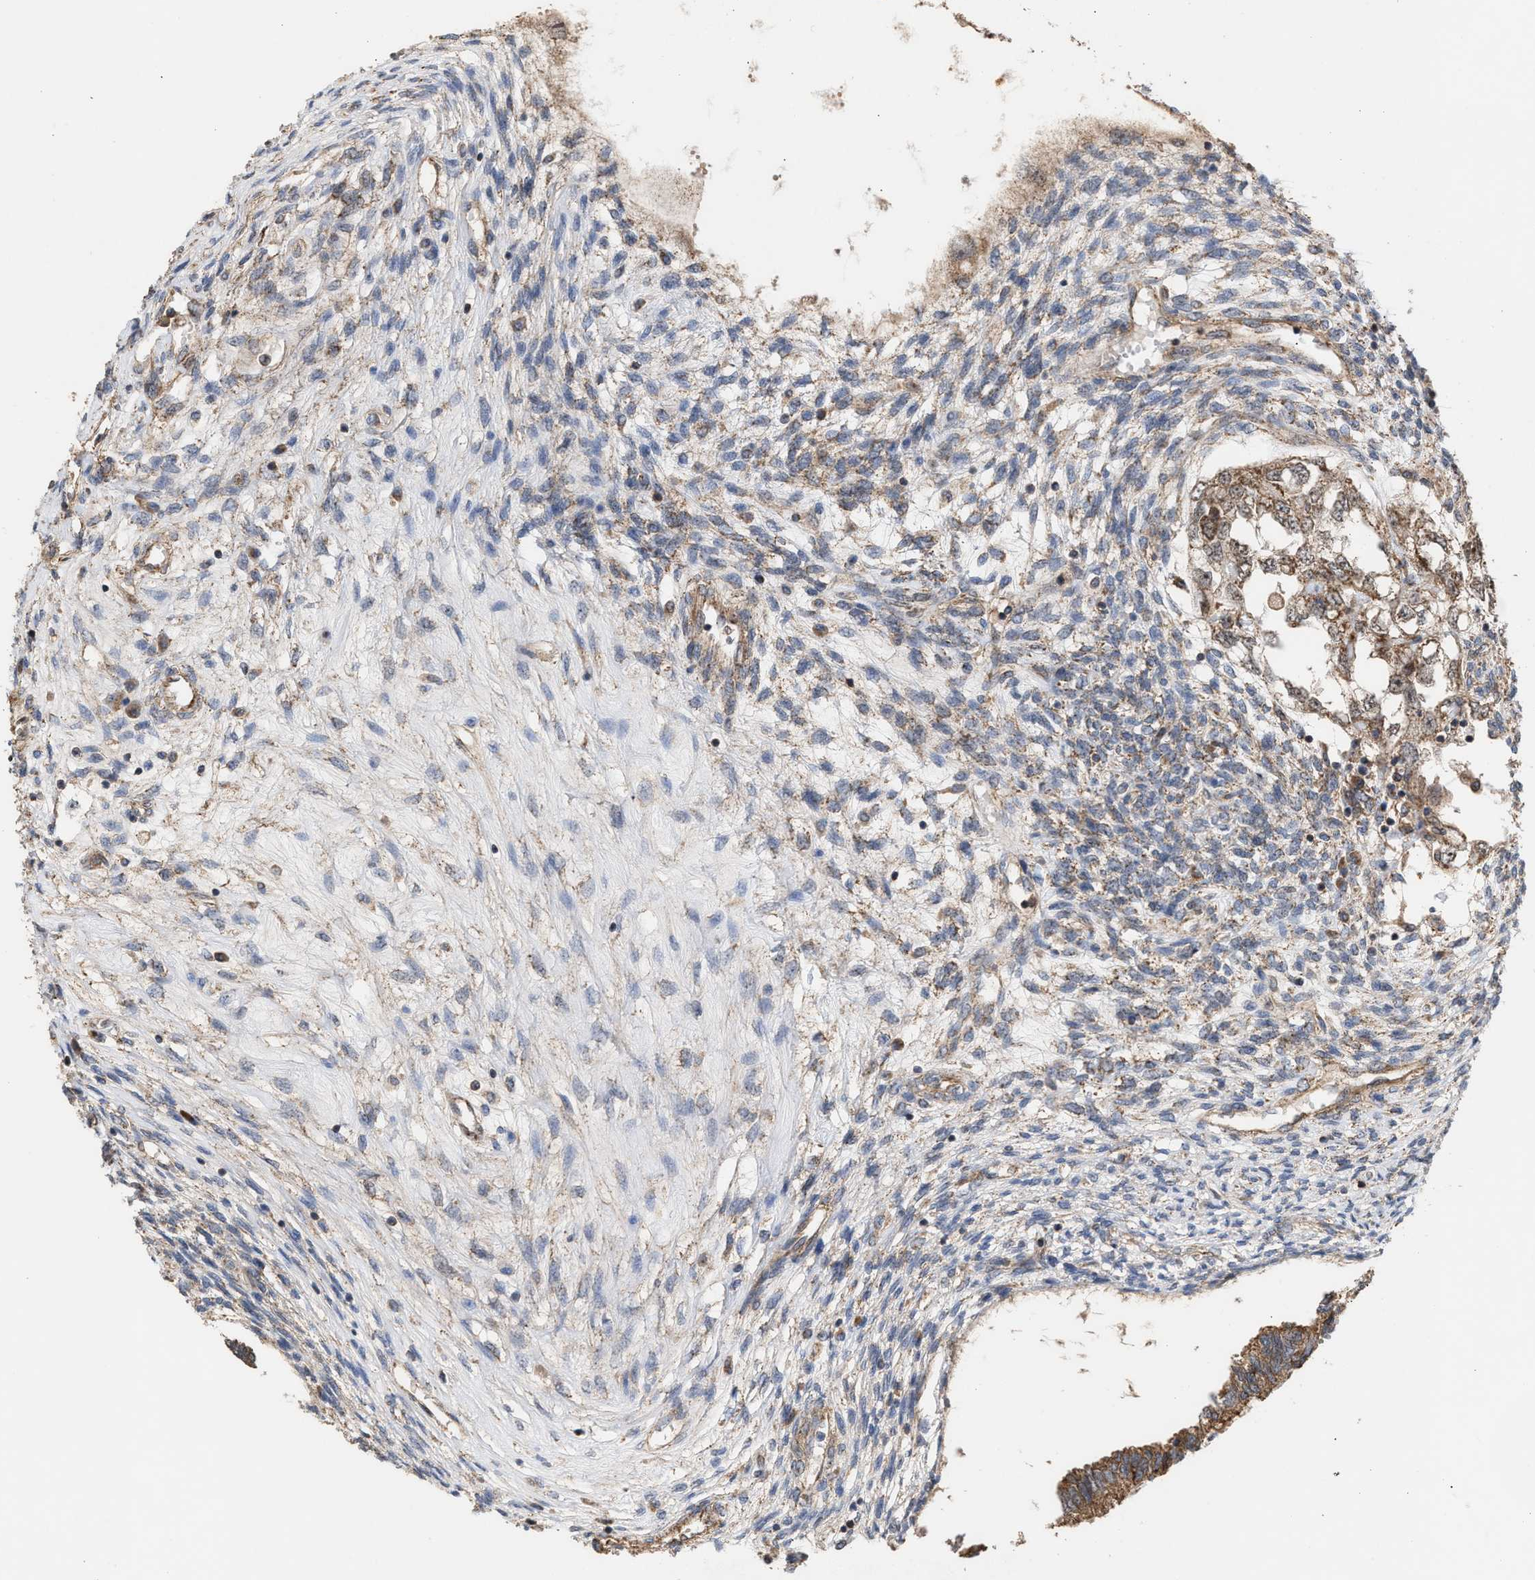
{"staining": {"intensity": "moderate", "quantity": ">75%", "location": "cytoplasmic/membranous"}, "tissue": "testis cancer", "cell_type": "Tumor cells", "image_type": "cancer", "snomed": [{"axis": "morphology", "description": "Seminoma, NOS"}, {"axis": "topography", "description": "Testis"}], "caption": "IHC histopathology image of neoplastic tissue: human testis cancer (seminoma) stained using IHC shows medium levels of moderate protein expression localized specifically in the cytoplasmic/membranous of tumor cells, appearing as a cytoplasmic/membranous brown color.", "gene": "EXOSC2", "patient": {"sex": "male", "age": 28}}